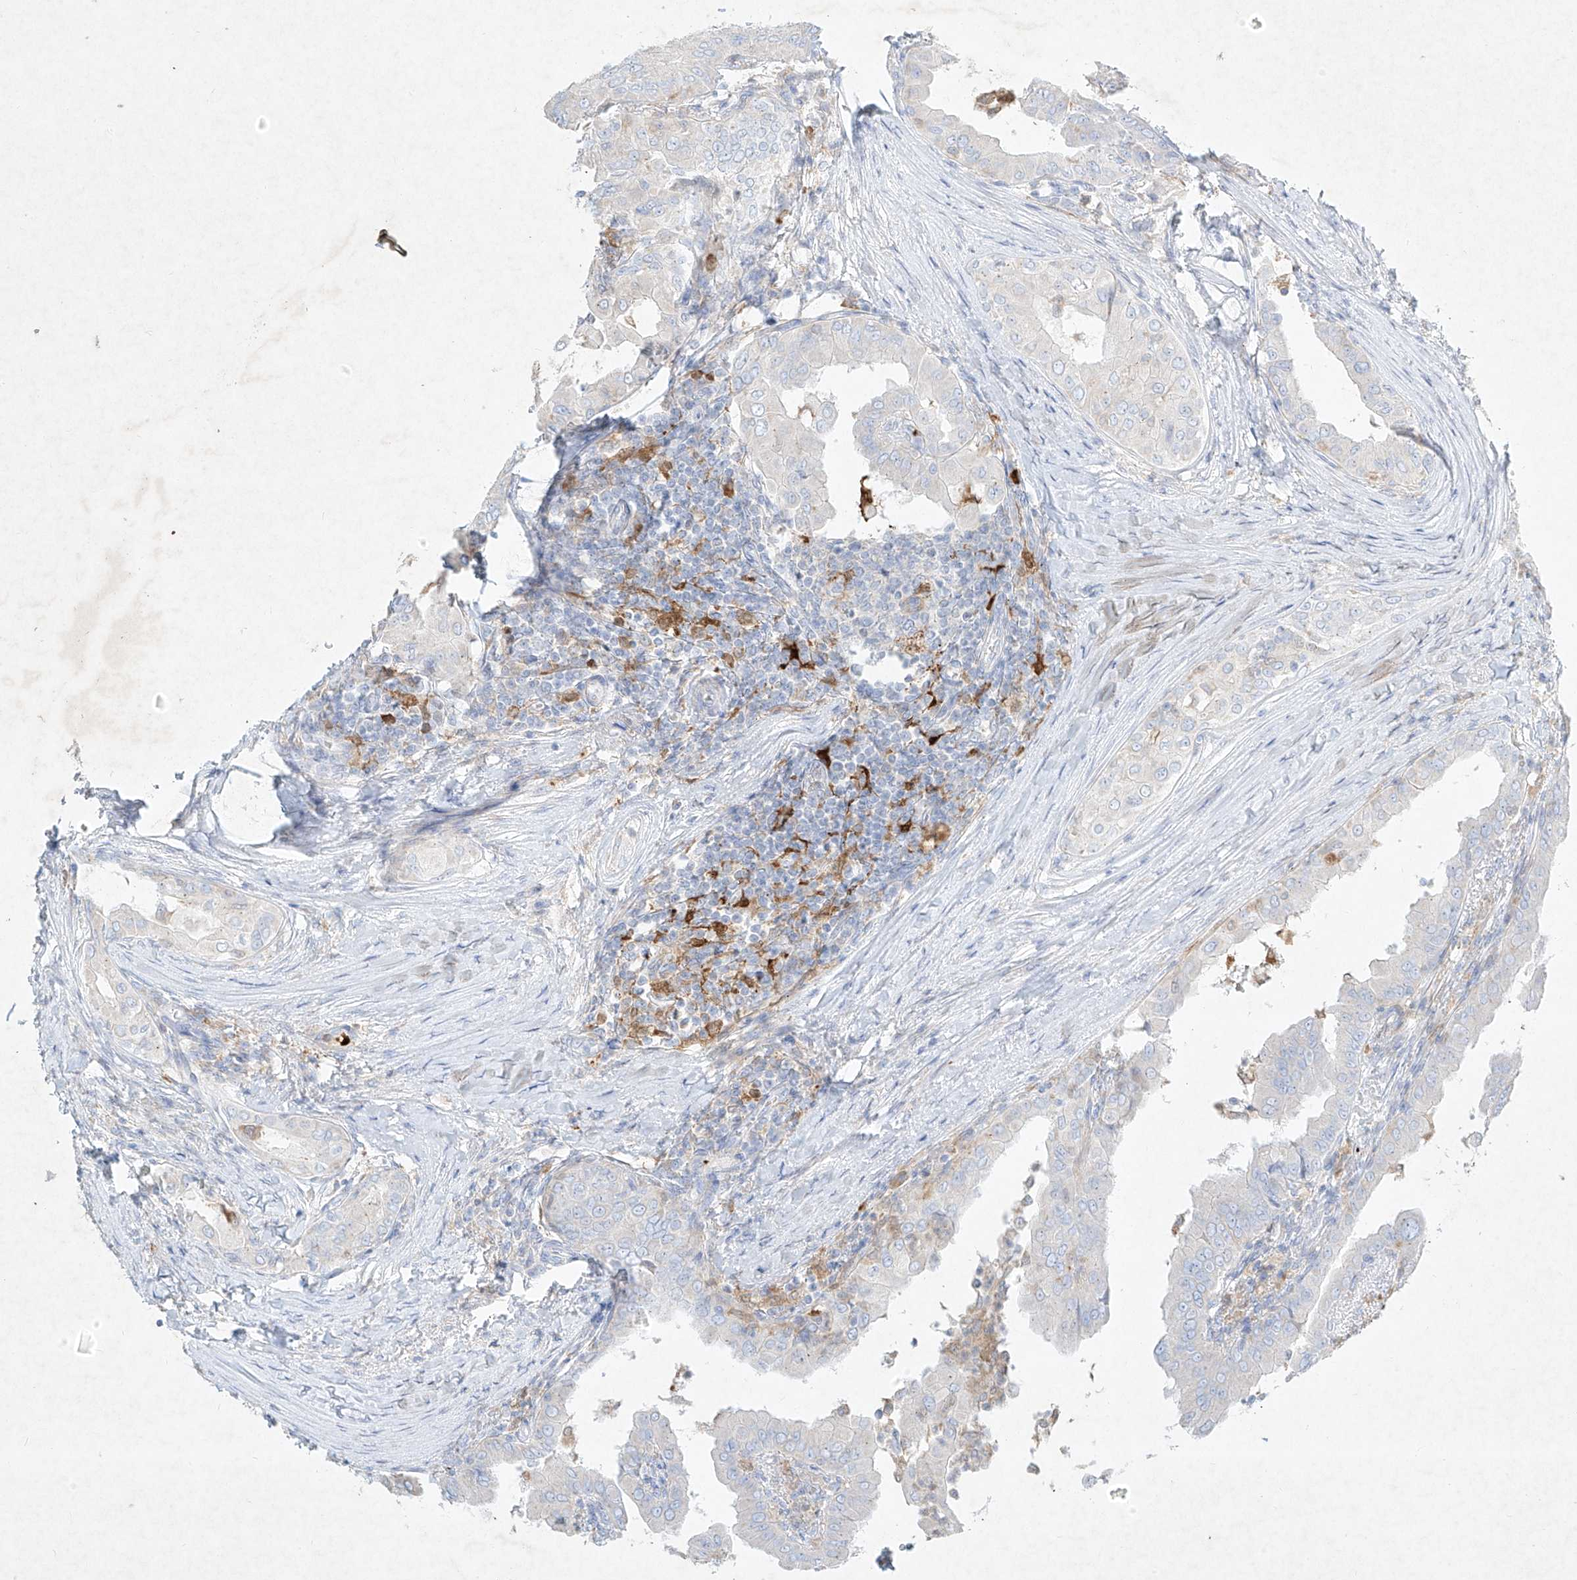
{"staining": {"intensity": "negative", "quantity": "none", "location": "none"}, "tissue": "thyroid cancer", "cell_type": "Tumor cells", "image_type": "cancer", "snomed": [{"axis": "morphology", "description": "Papillary adenocarcinoma, NOS"}, {"axis": "topography", "description": "Thyroid gland"}], "caption": "Tumor cells show no significant protein positivity in thyroid papillary adenocarcinoma. (DAB IHC with hematoxylin counter stain).", "gene": "PLEK", "patient": {"sex": "male", "age": 33}}